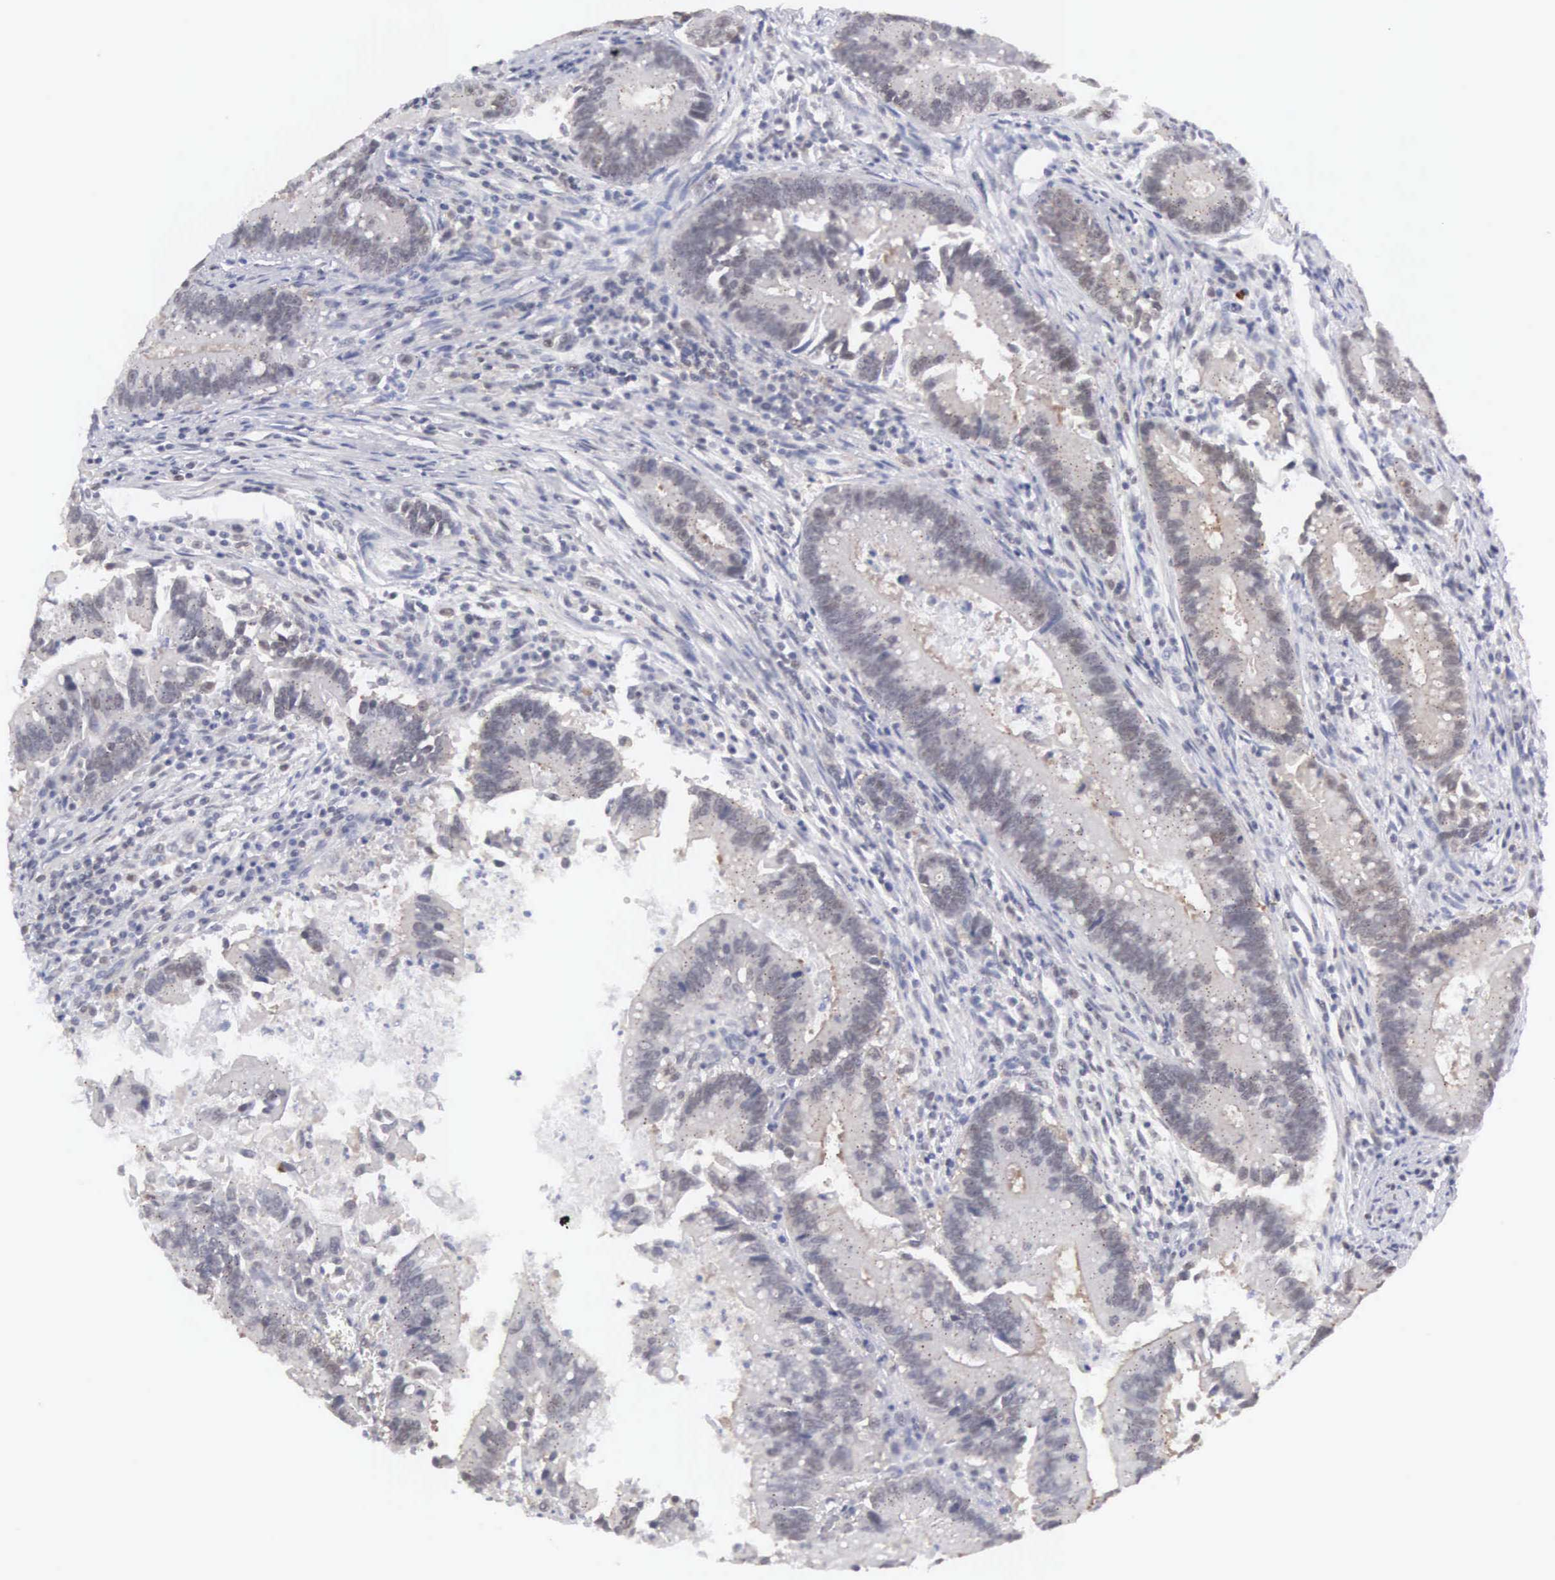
{"staining": {"intensity": "weak", "quantity": "<25%", "location": "nuclear"}, "tissue": "colorectal cancer", "cell_type": "Tumor cells", "image_type": "cancer", "snomed": [{"axis": "morphology", "description": "Adenocarcinoma, NOS"}, {"axis": "topography", "description": "Rectum"}], "caption": "An immunohistochemistry micrograph of colorectal cancer is shown. There is no staining in tumor cells of colorectal cancer.", "gene": "MNAT1", "patient": {"sex": "female", "age": 81}}